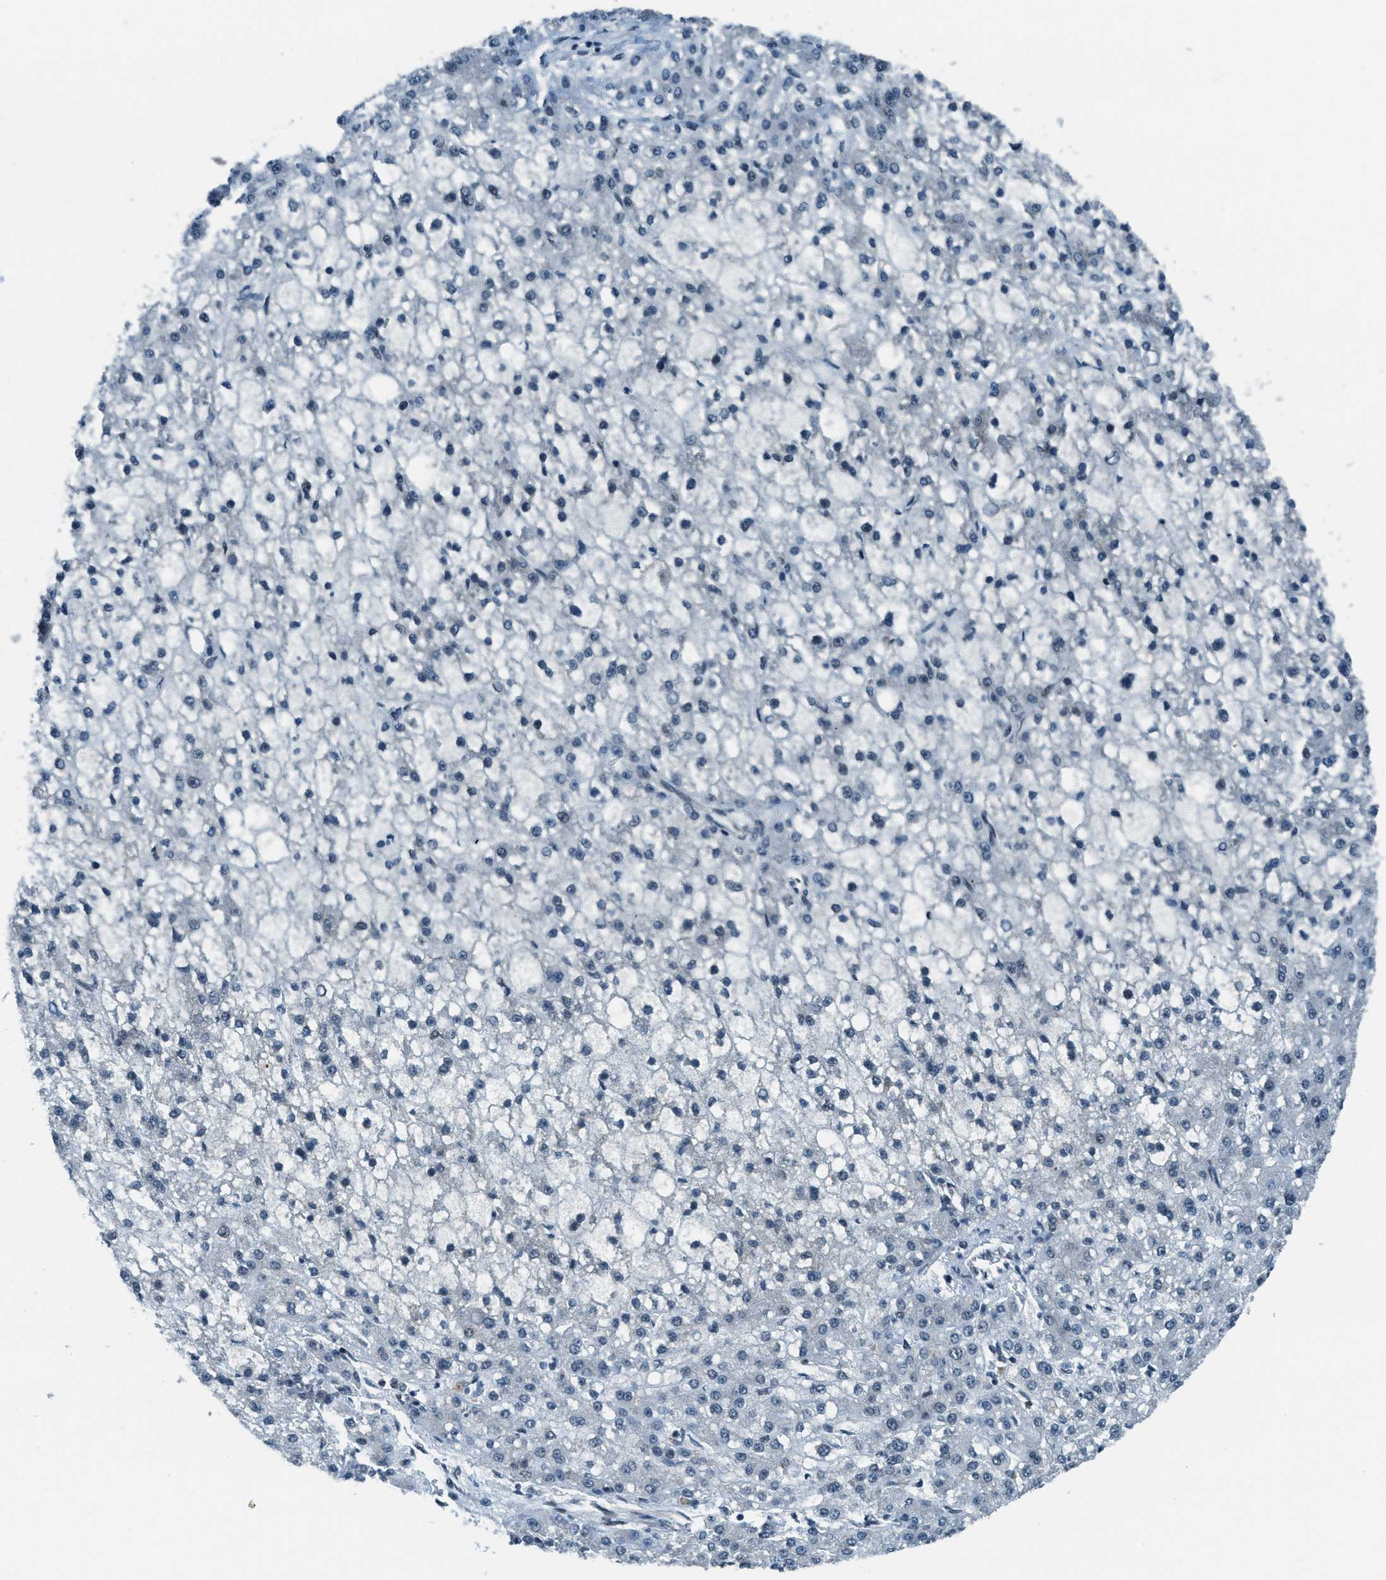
{"staining": {"intensity": "negative", "quantity": "none", "location": "none"}, "tissue": "liver cancer", "cell_type": "Tumor cells", "image_type": "cancer", "snomed": [{"axis": "morphology", "description": "Carcinoma, Hepatocellular, NOS"}, {"axis": "topography", "description": "Liver"}], "caption": "Tumor cells show no significant protein expression in liver hepatocellular carcinoma.", "gene": "KLF6", "patient": {"sex": "male", "age": 67}}